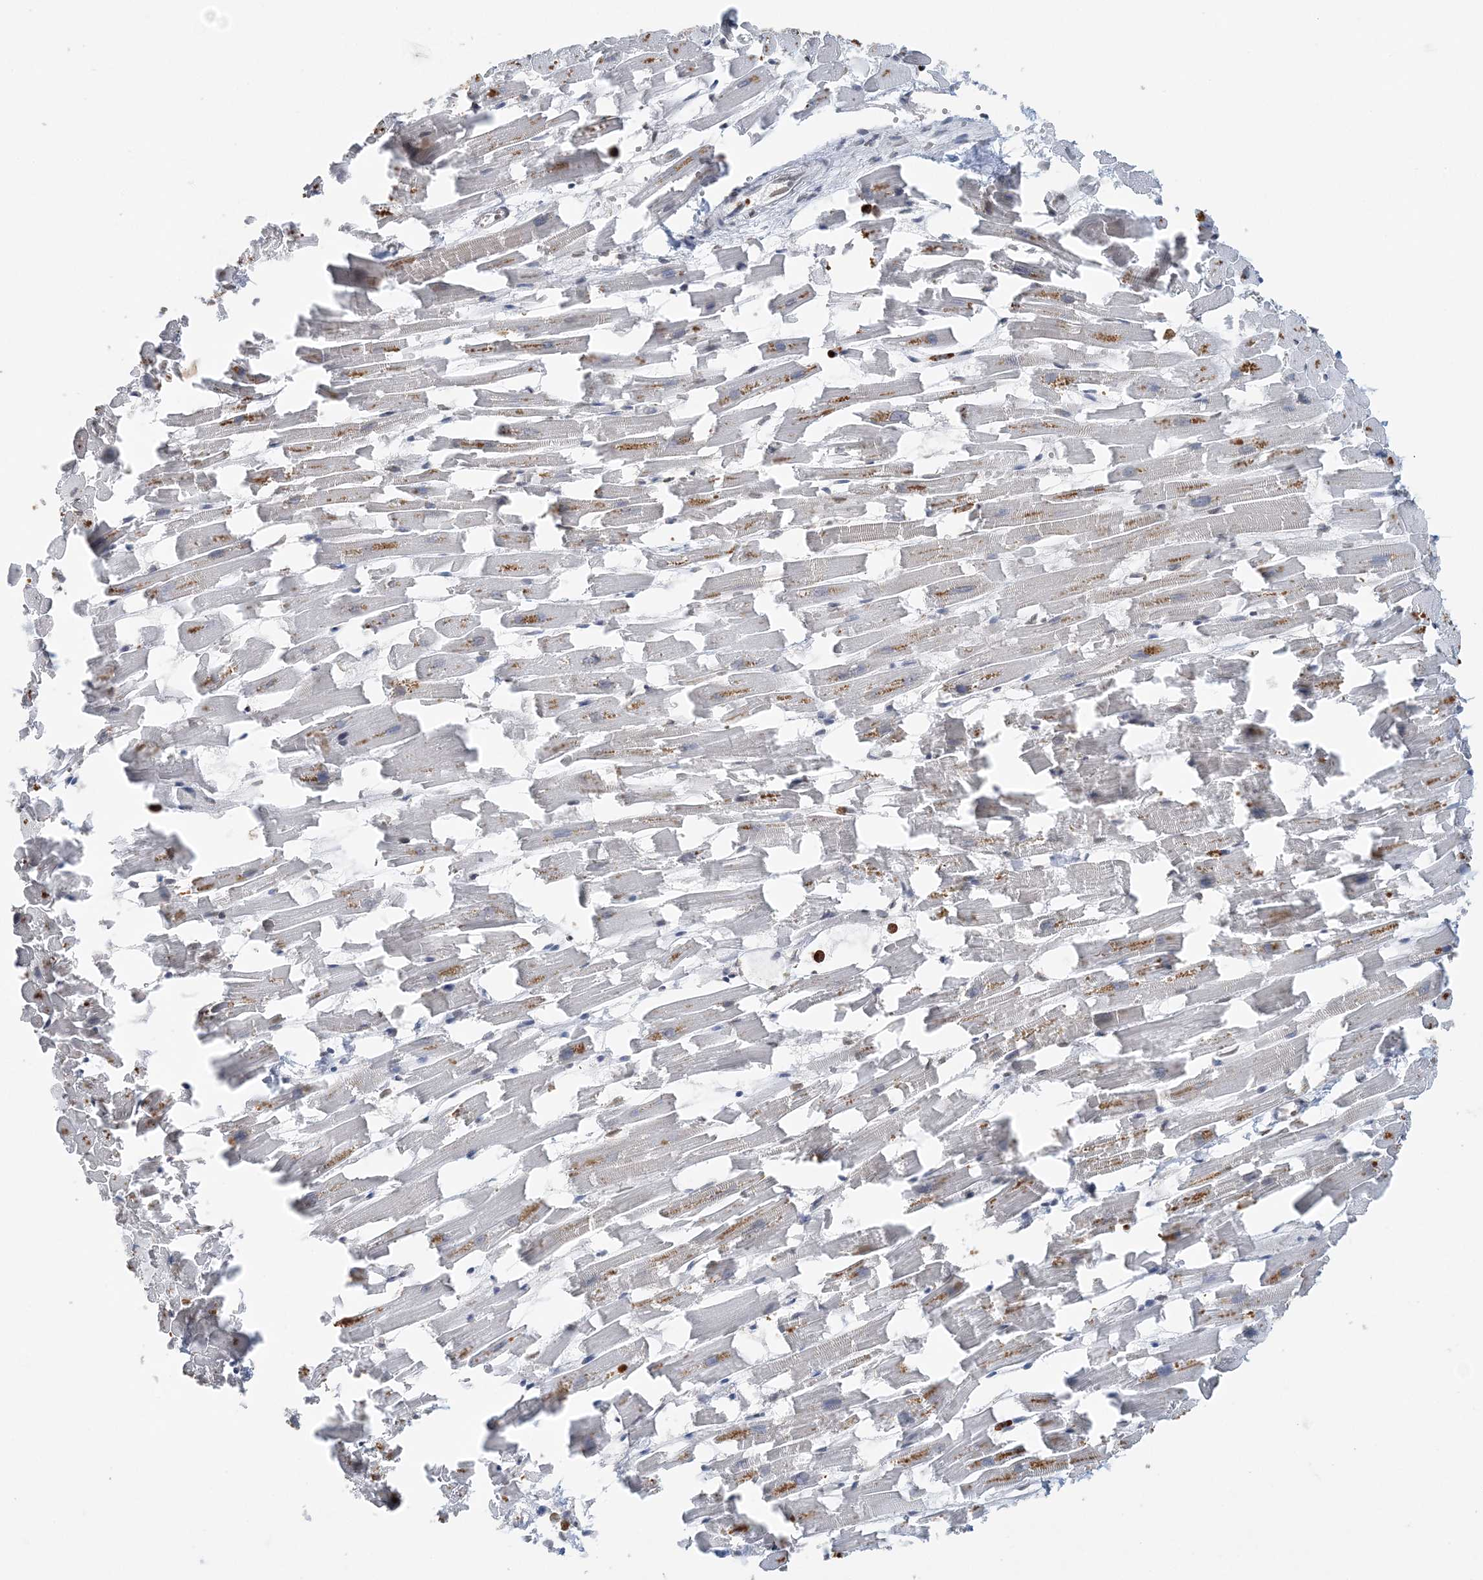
{"staining": {"intensity": "moderate", "quantity": "<25%", "location": "cytoplasmic/membranous"}, "tissue": "heart muscle", "cell_type": "Cardiomyocytes", "image_type": "normal", "snomed": [{"axis": "morphology", "description": "Normal tissue, NOS"}, {"axis": "topography", "description": "Heart"}], "caption": "Protein analysis of unremarkable heart muscle demonstrates moderate cytoplasmic/membranous staining in about <25% of cardiomyocytes. The staining was performed using DAB, with brown indicating positive protein expression. Nuclei are stained blue with hematoxylin.", "gene": "FAM110A", "patient": {"sex": "female", "age": 64}}